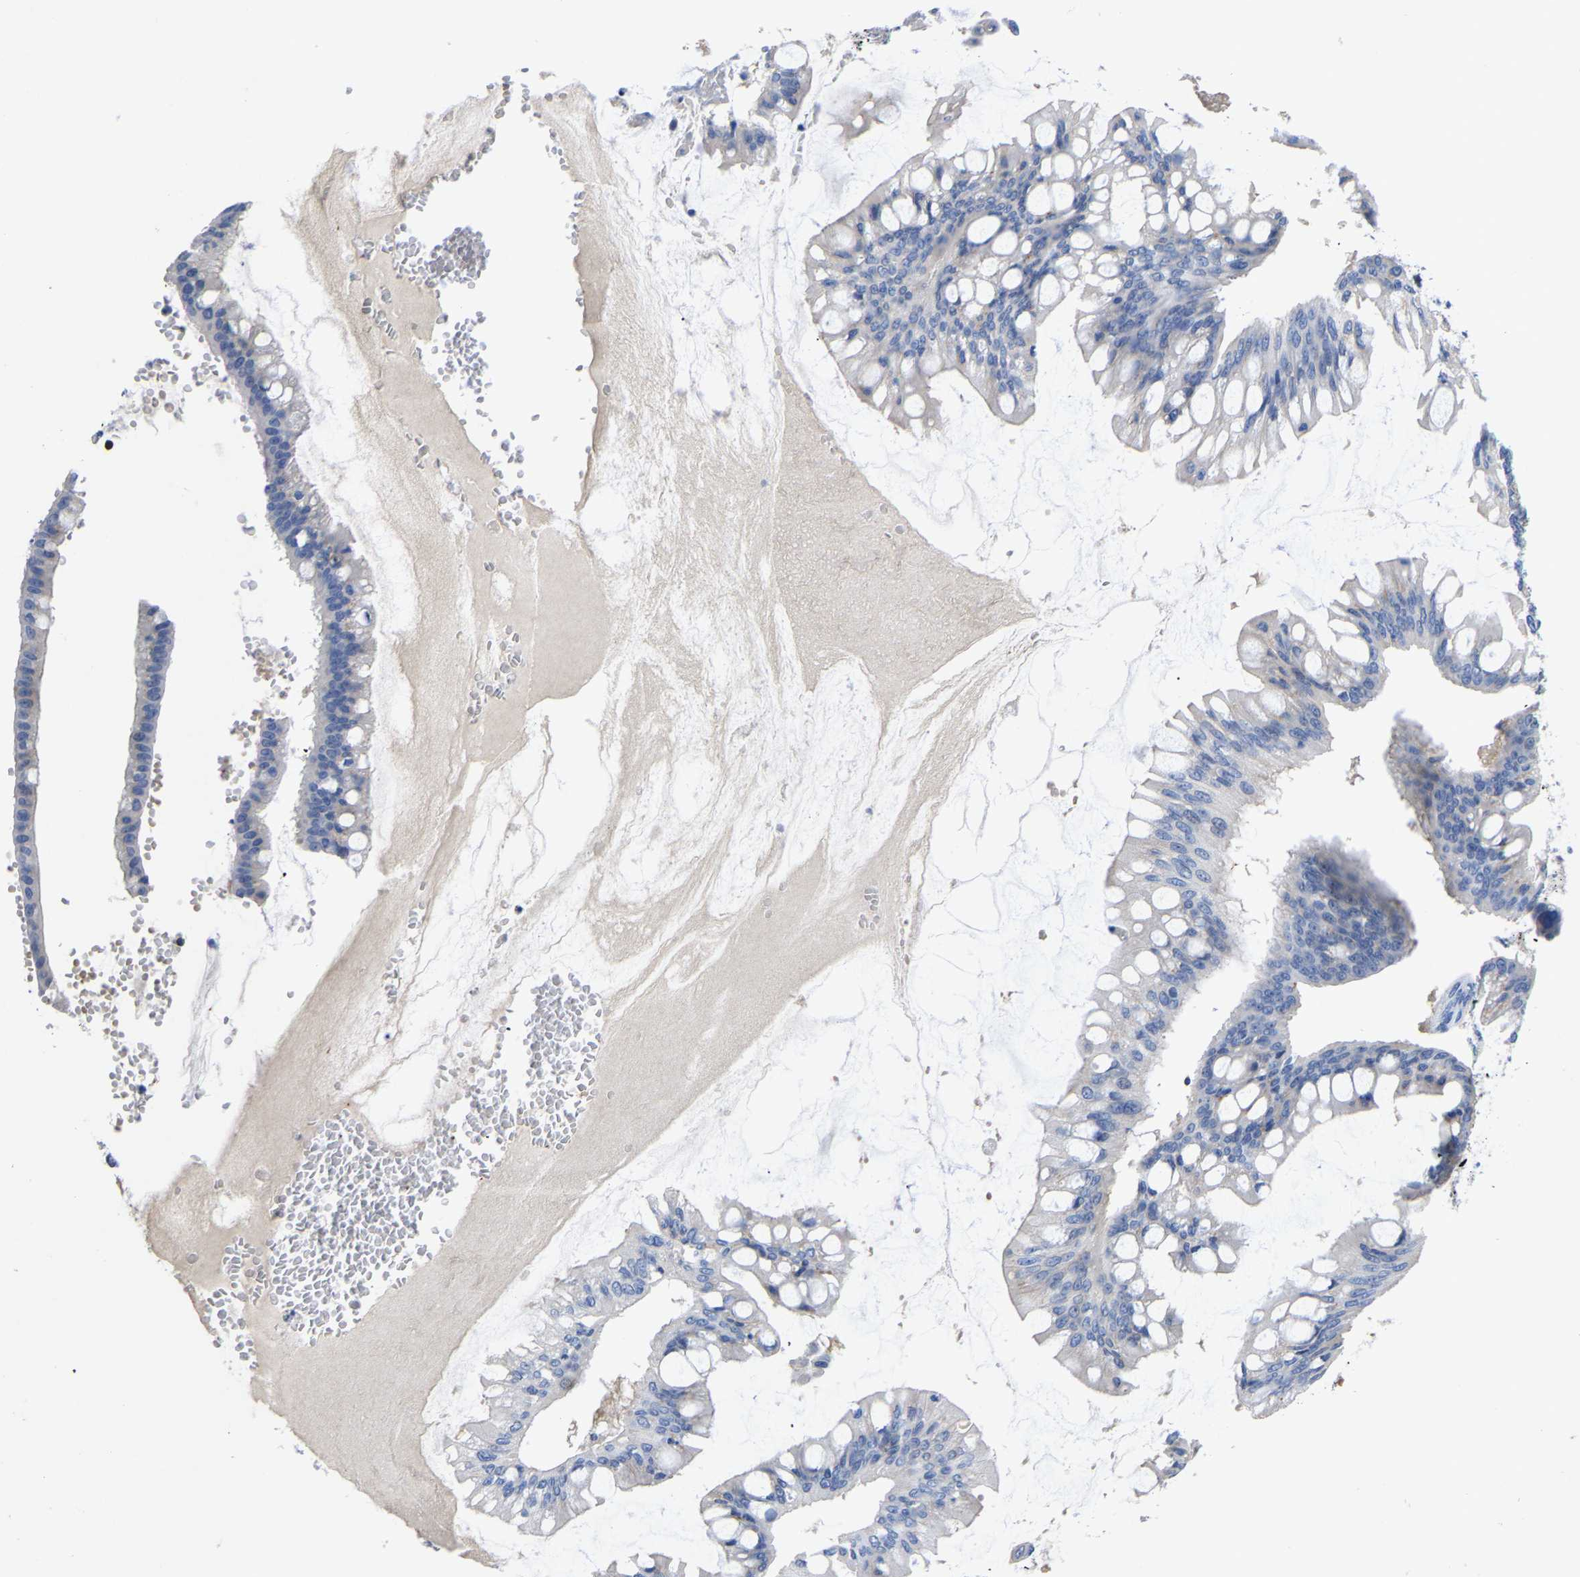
{"staining": {"intensity": "negative", "quantity": "none", "location": "none"}, "tissue": "ovarian cancer", "cell_type": "Tumor cells", "image_type": "cancer", "snomed": [{"axis": "morphology", "description": "Cystadenocarcinoma, mucinous, NOS"}, {"axis": "topography", "description": "Ovary"}], "caption": "This is an immunohistochemistry histopathology image of human ovarian mucinous cystadenocarcinoma. There is no staining in tumor cells.", "gene": "FGF18", "patient": {"sex": "female", "age": 73}}